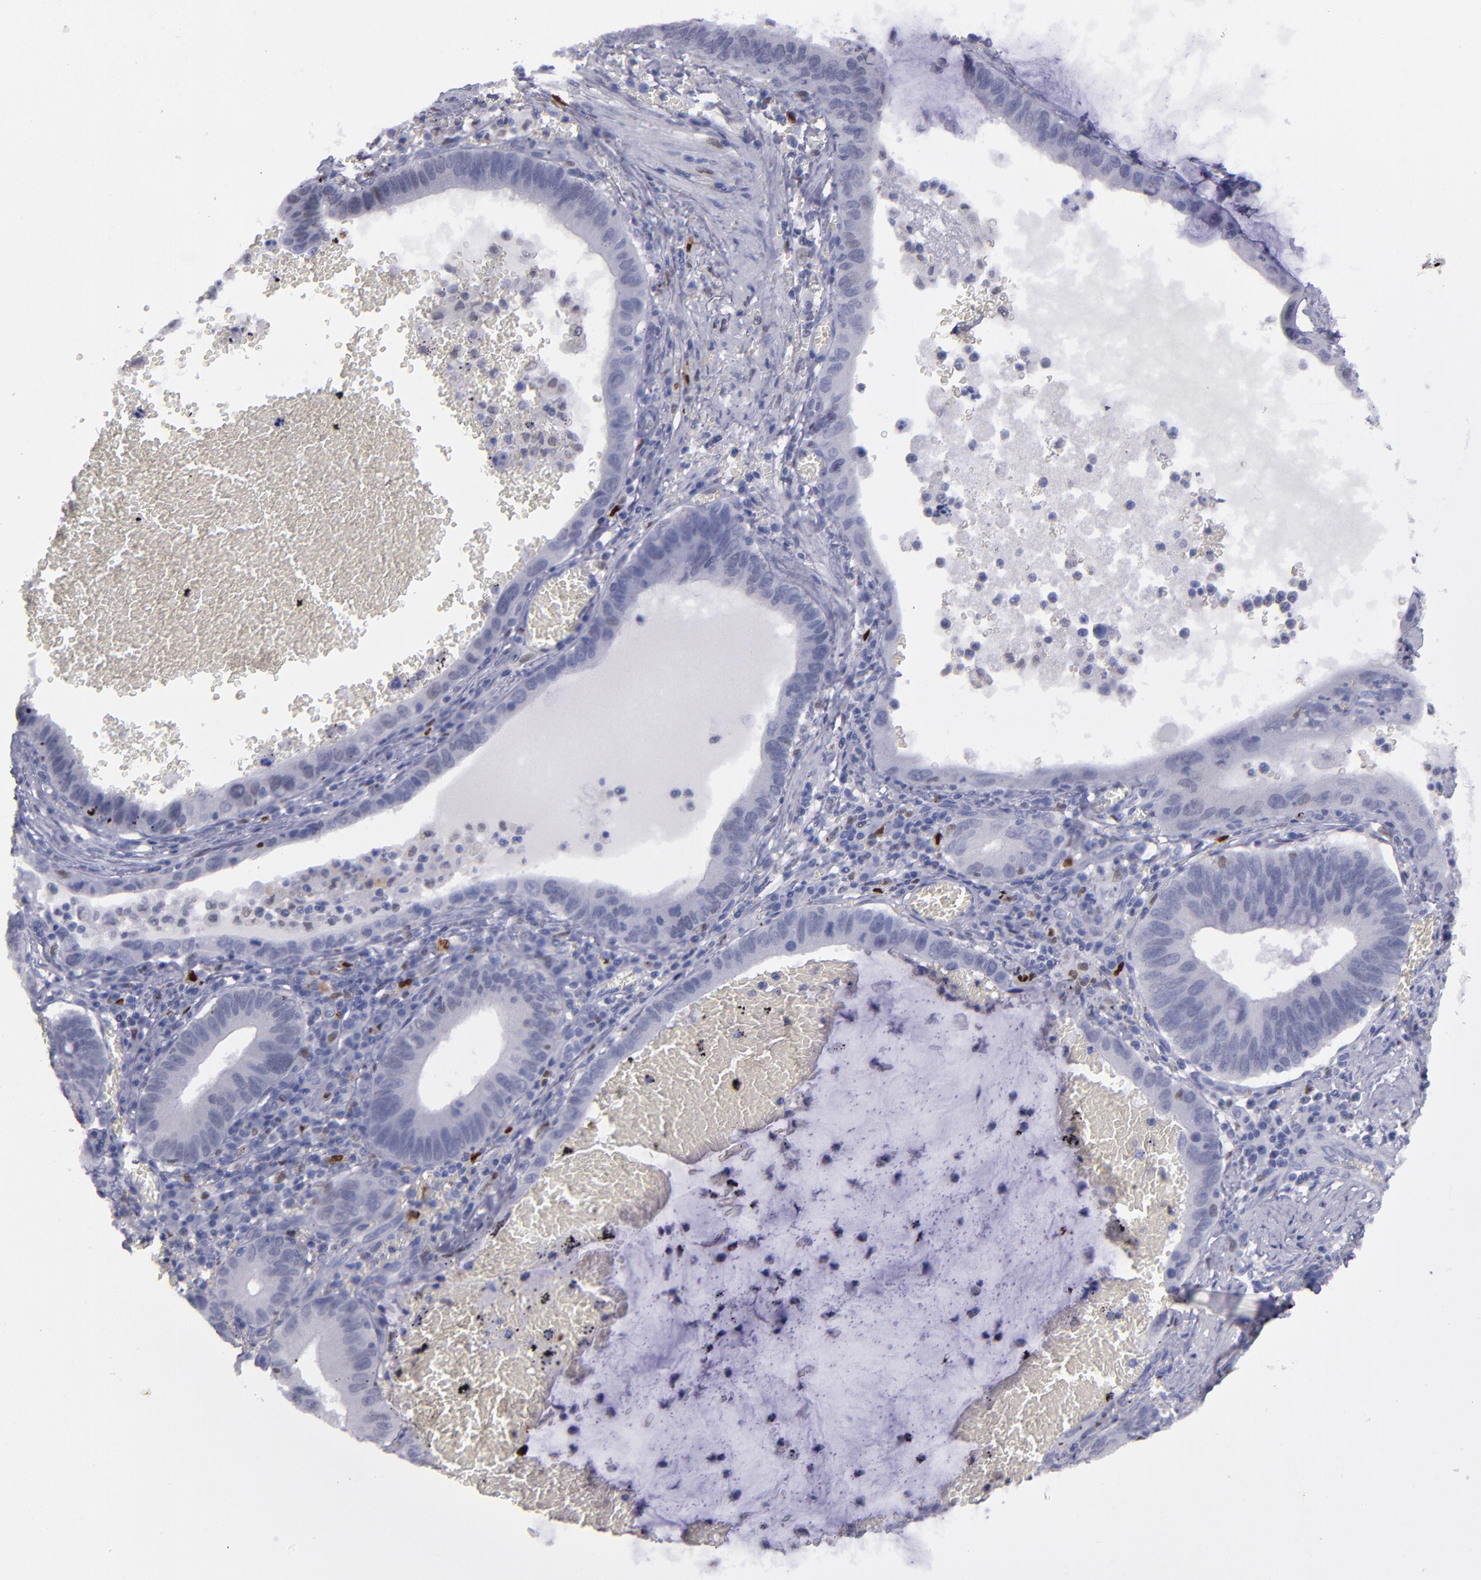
{"staining": {"intensity": "moderate", "quantity": "25%-75%", "location": "nuclear"}, "tissue": "stomach cancer", "cell_type": "Tumor cells", "image_type": "cancer", "snomed": [{"axis": "morphology", "description": "Adenocarcinoma, NOS"}, {"axis": "topography", "description": "Stomach"}, {"axis": "topography", "description": "Gastric cardia"}], "caption": "High-power microscopy captured an immunohistochemistry micrograph of stomach cancer, revealing moderate nuclear expression in about 25%-75% of tumor cells. Using DAB (brown) and hematoxylin (blue) stains, captured at high magnification using brightfield microscopy.", "gene": "IRF8", "patient": {"sex": "male", "age": 59}}